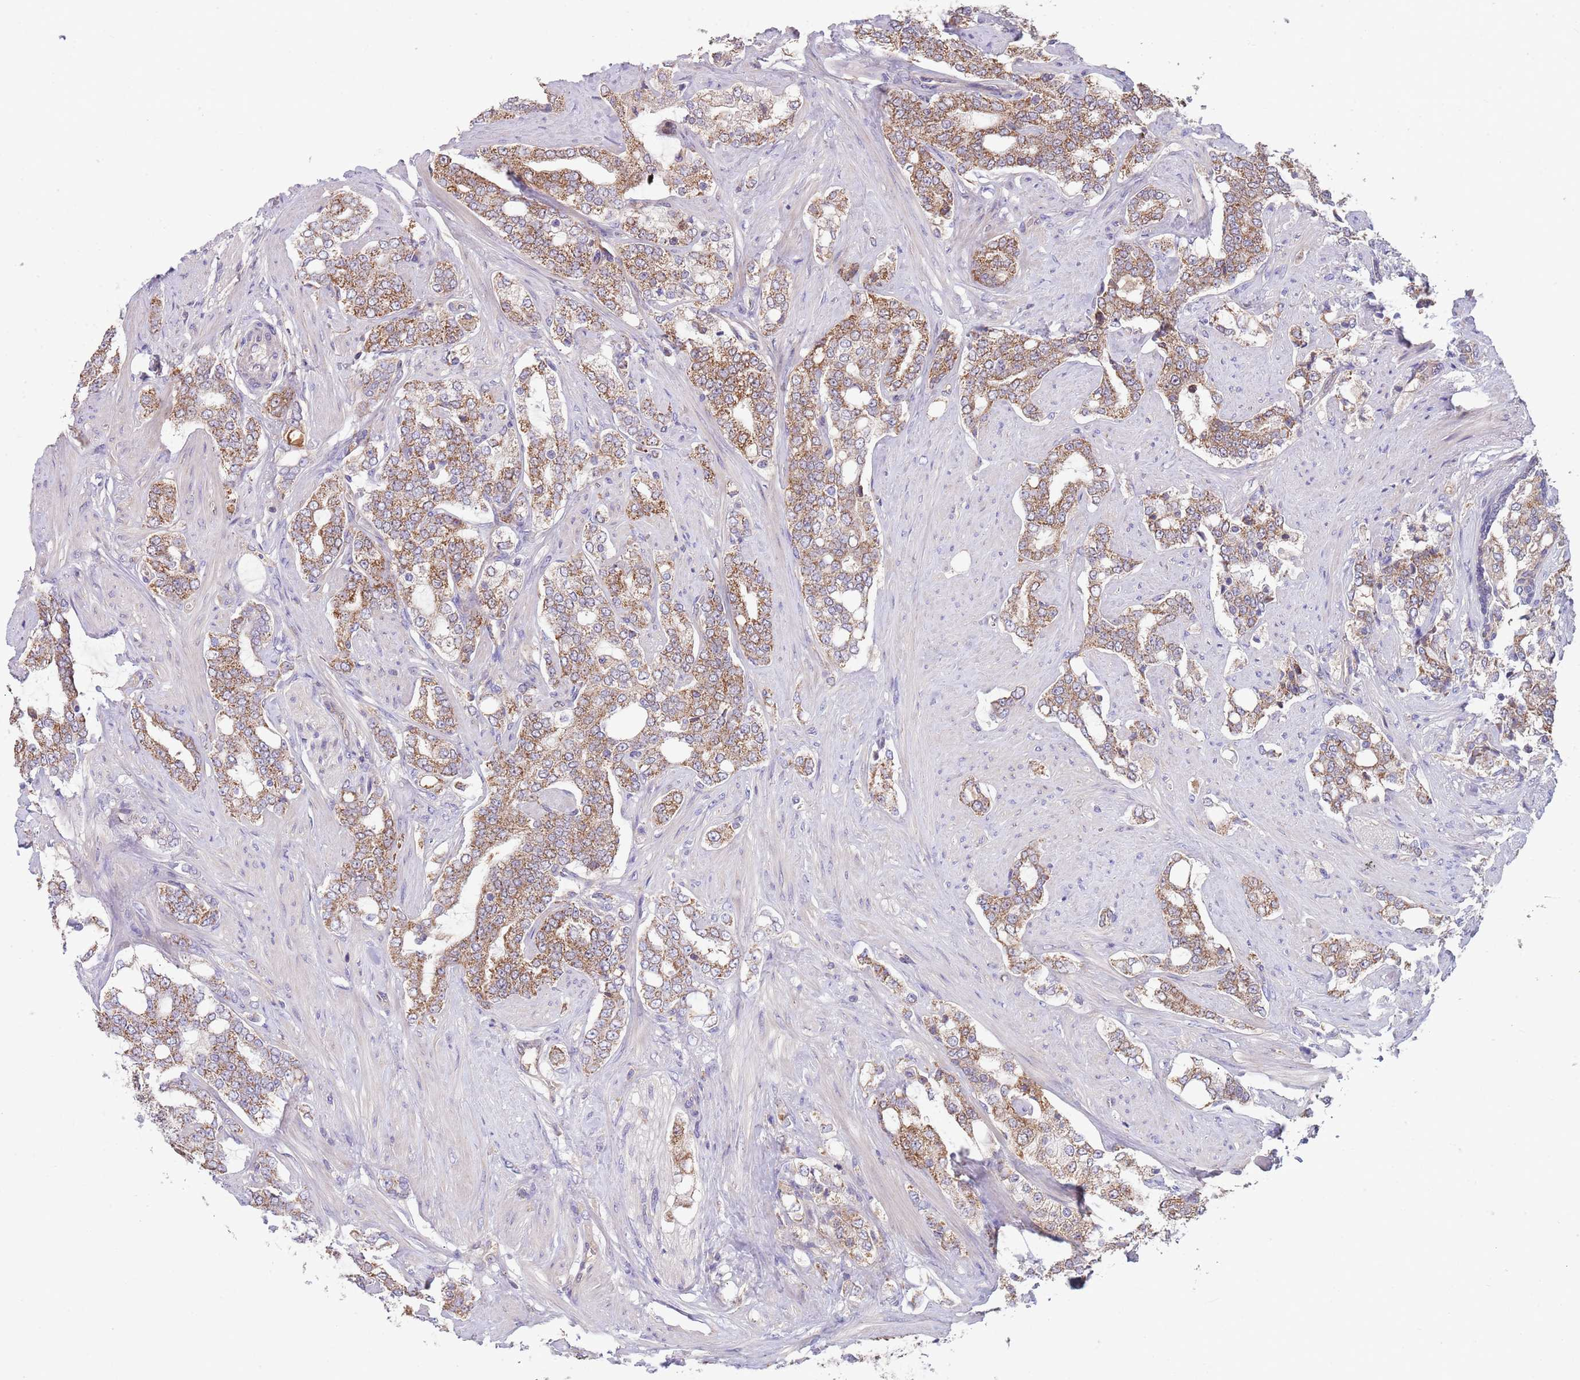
{"staining": {"intensity": "moderate", "quantity": ">75%", "location": "cytoplasmic/membranous"}, "tissue": "prostate cancer", "cell_type": "Tumor cells", "image_type": "cancer", "snomed": [{"axis": "morphology", "description": "Adenocarcinoma, High grade"}, {"axis": "topography", "description": "Prostate"}], "caption": "Protein expression analysis of human prostate cancer reveals moderate cytoplasmic/membranous staining in approximately >75% of tumor cells. (Stains: DAB in brown, nuclei in blue, Microscopy: brightfield microscopy at high magnification).", "gene": "DDT", "patient": {"sex": "male", "age": 64}}